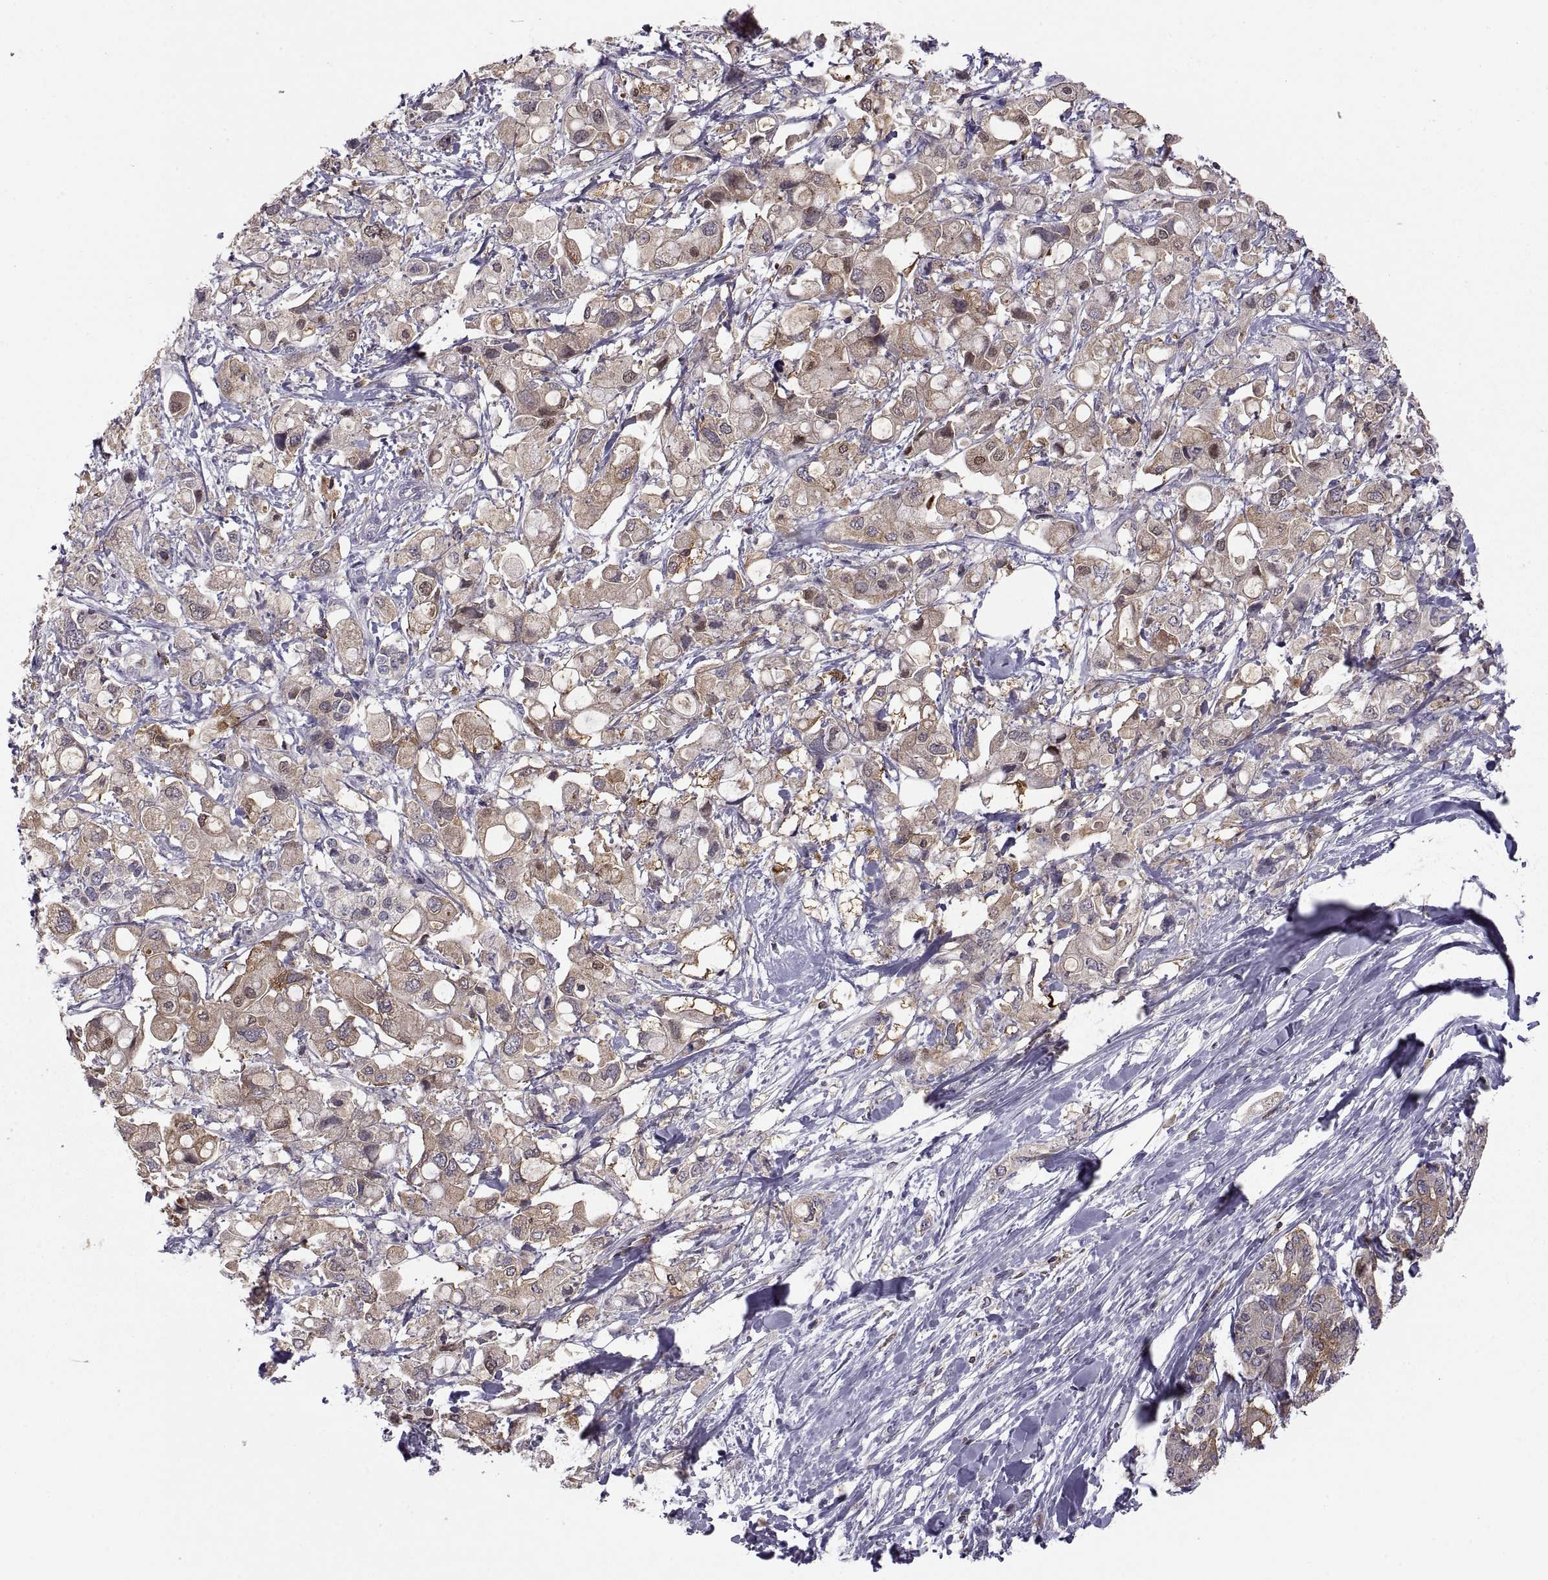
{"staining": {"intensity": "moderate", "quantity": "25%-75%", "location": "cytoplasmic/membranous"}, "tissue": "pancreatic cancer", "cell_type": "Tumor cells", "image_type": "cancer", "snomed": [{"axis": "morphology", "description": "Adenocarcinoma, NOS"}, {"axis": "topography", "description": "Pancreas"}], "caption": "Protein staining of adenocarcinoma (pancreatic) tissue exhibits moderate cytoplasmic/membranous positivity in approximately 25%-75% of tumor cells. Immunohistochemistry (ihc) stains the protein in brown and the nuclei are stained blue.", "gene": "EZR", "patient": {"sex": "female", "age": 56}}